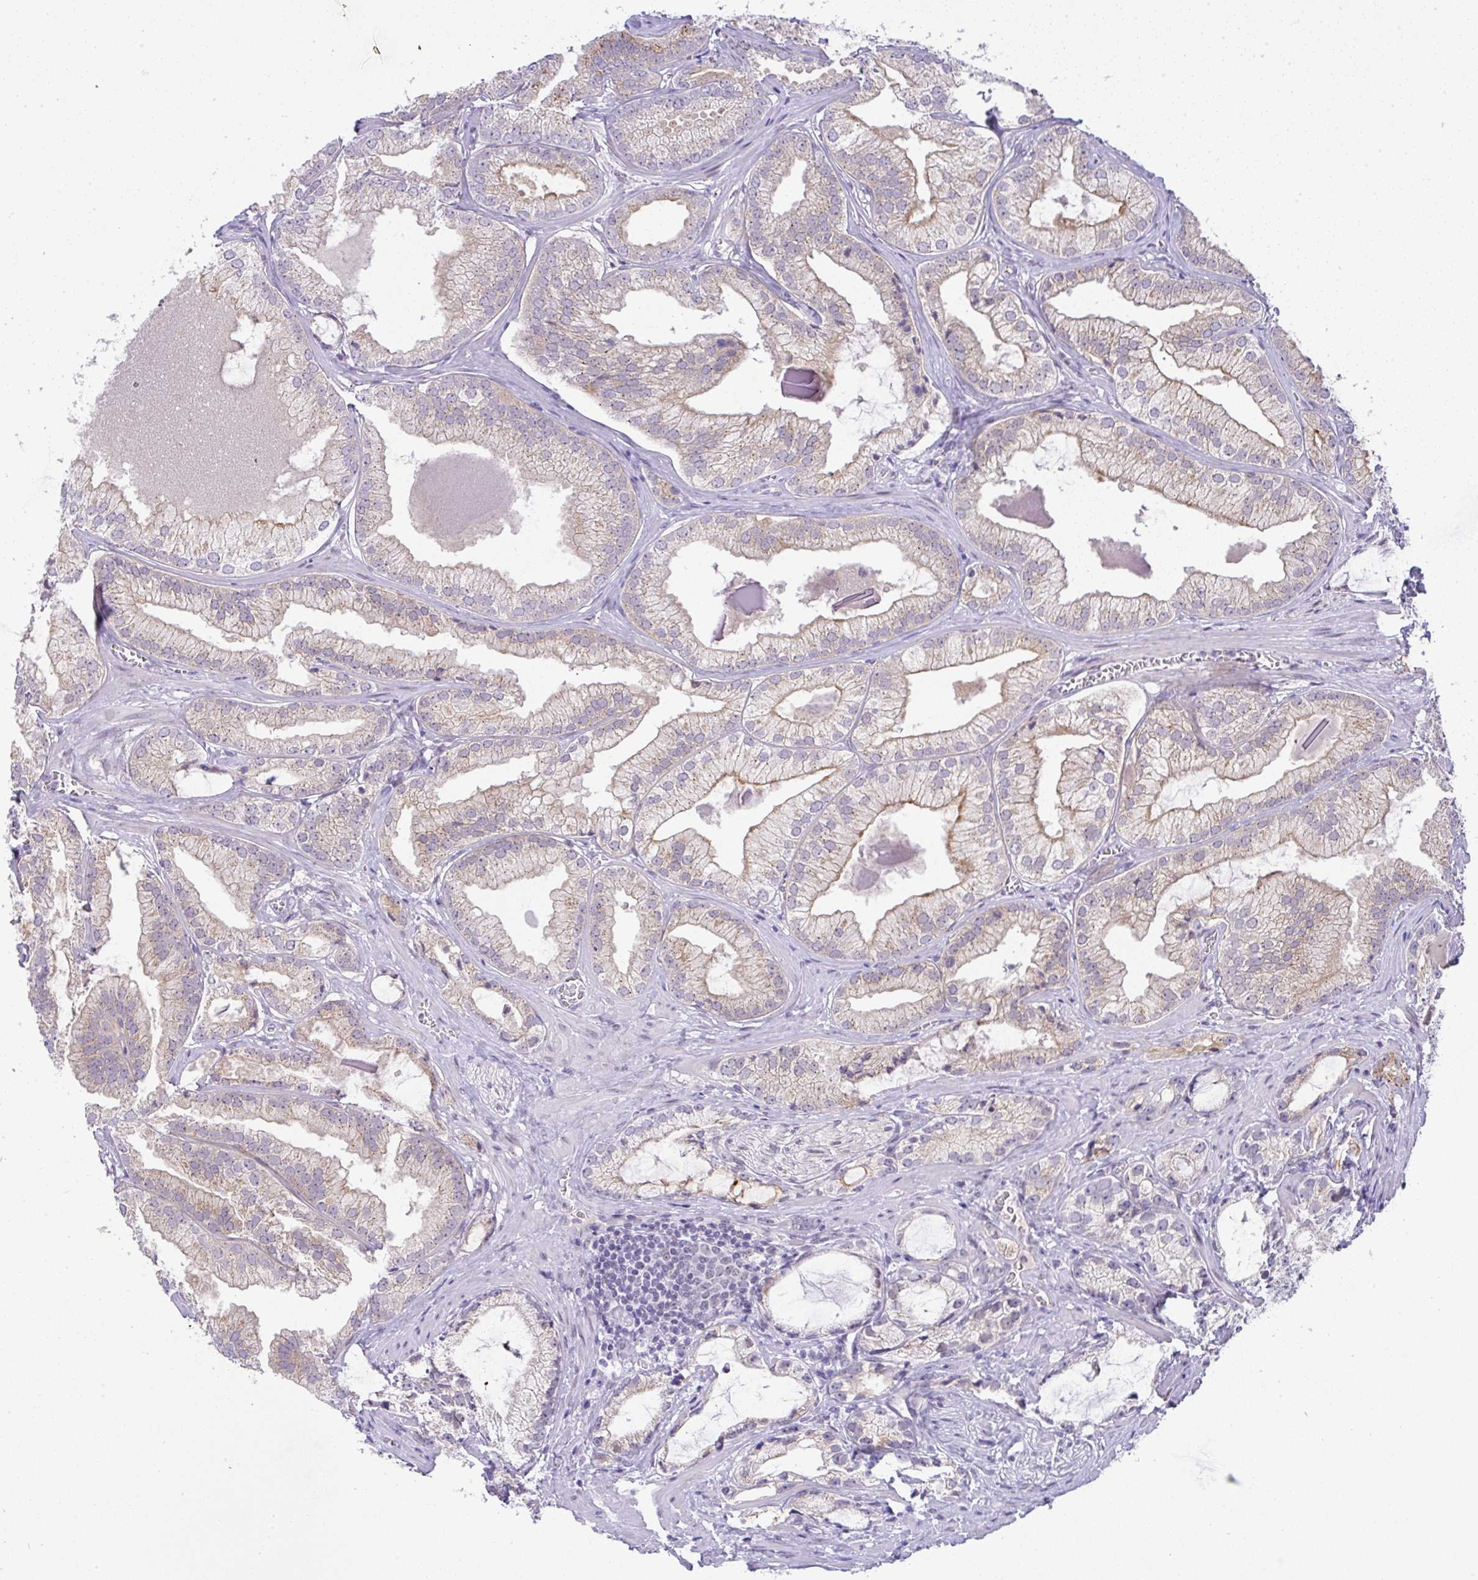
{"staining": {"intensity": "weak", "quantity": "25%-75%", "location": "cytoplasmic/membranous"}, "tissue": "prostate cancer", "cell_type": "Tumor cells", "image_type": "cancer", "snomed": [{"axis": "morphology", "description": "Adenocarcinoma, Medium grade"}, {"axis": "topography", "description": "Prostate"}], "caption": "Adenocarcinoma (medium-grade) (prostate) stained with a brown dye shows weak cytoplasmic/membranous positive staining in approximately 25%-75% of tumor cells.", "gene": "FAM177A1", "patient": {"sex": "male", "age": 57}}